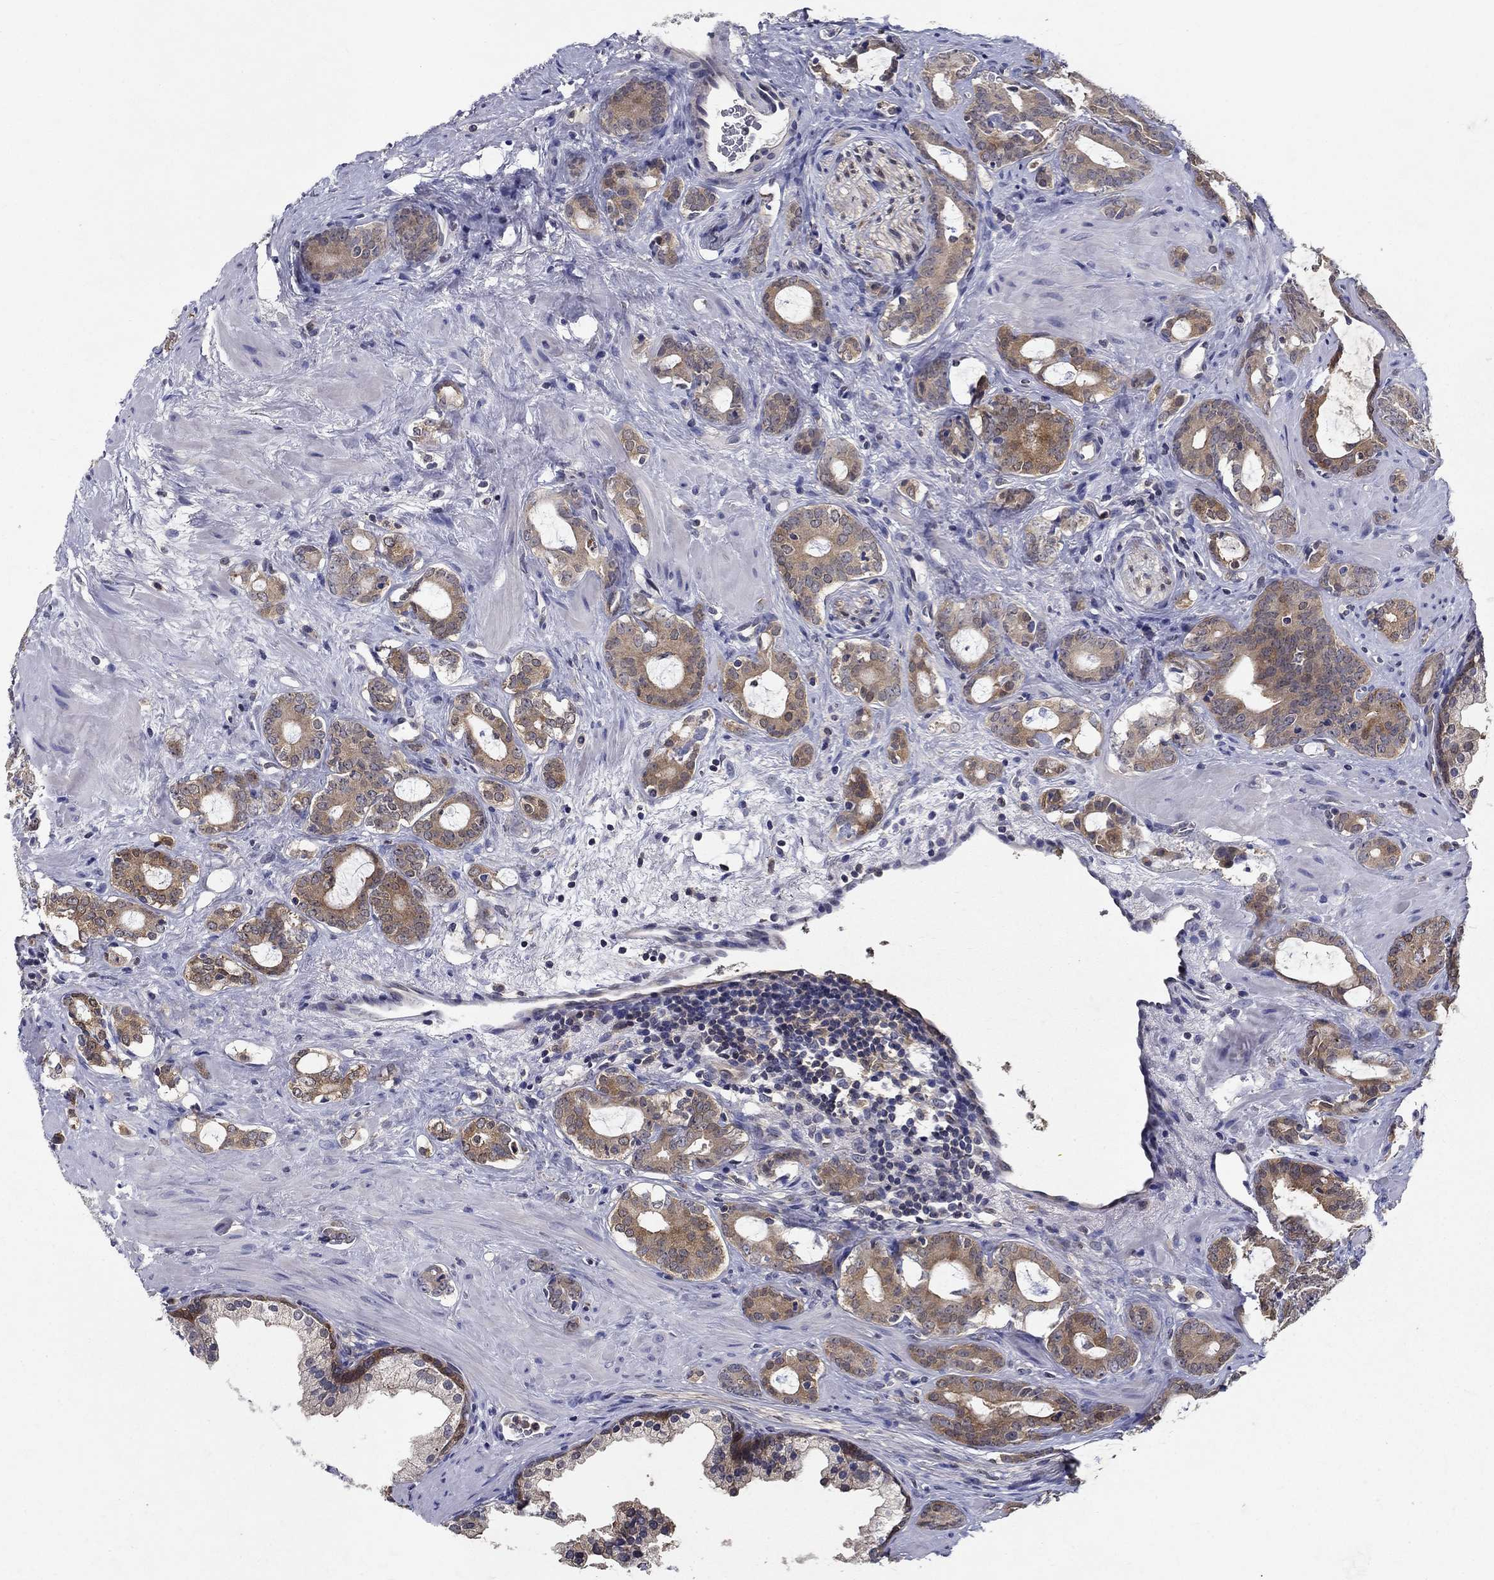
{"staining": {"intensity": "weak", "quantity": ">75%", "location": "cytoplasmic/membranous"}, "tissue": "prostate cancer", "cell_type": "Tumor cells", "image_type": "cancer", "snomed": [{"axis": "morphology", "description": "Adenocarcinoma, NOS"}, {"axis": "topography", "description": "Prostate"}], "caption": "Weak cytoplasmic/membranous protein expression is appreciated in about >75% of tumor cells in prostate cancer (adenocarcinoma).", "gene": "GLTP", "patient": {"sex": "male", "age": 55}}